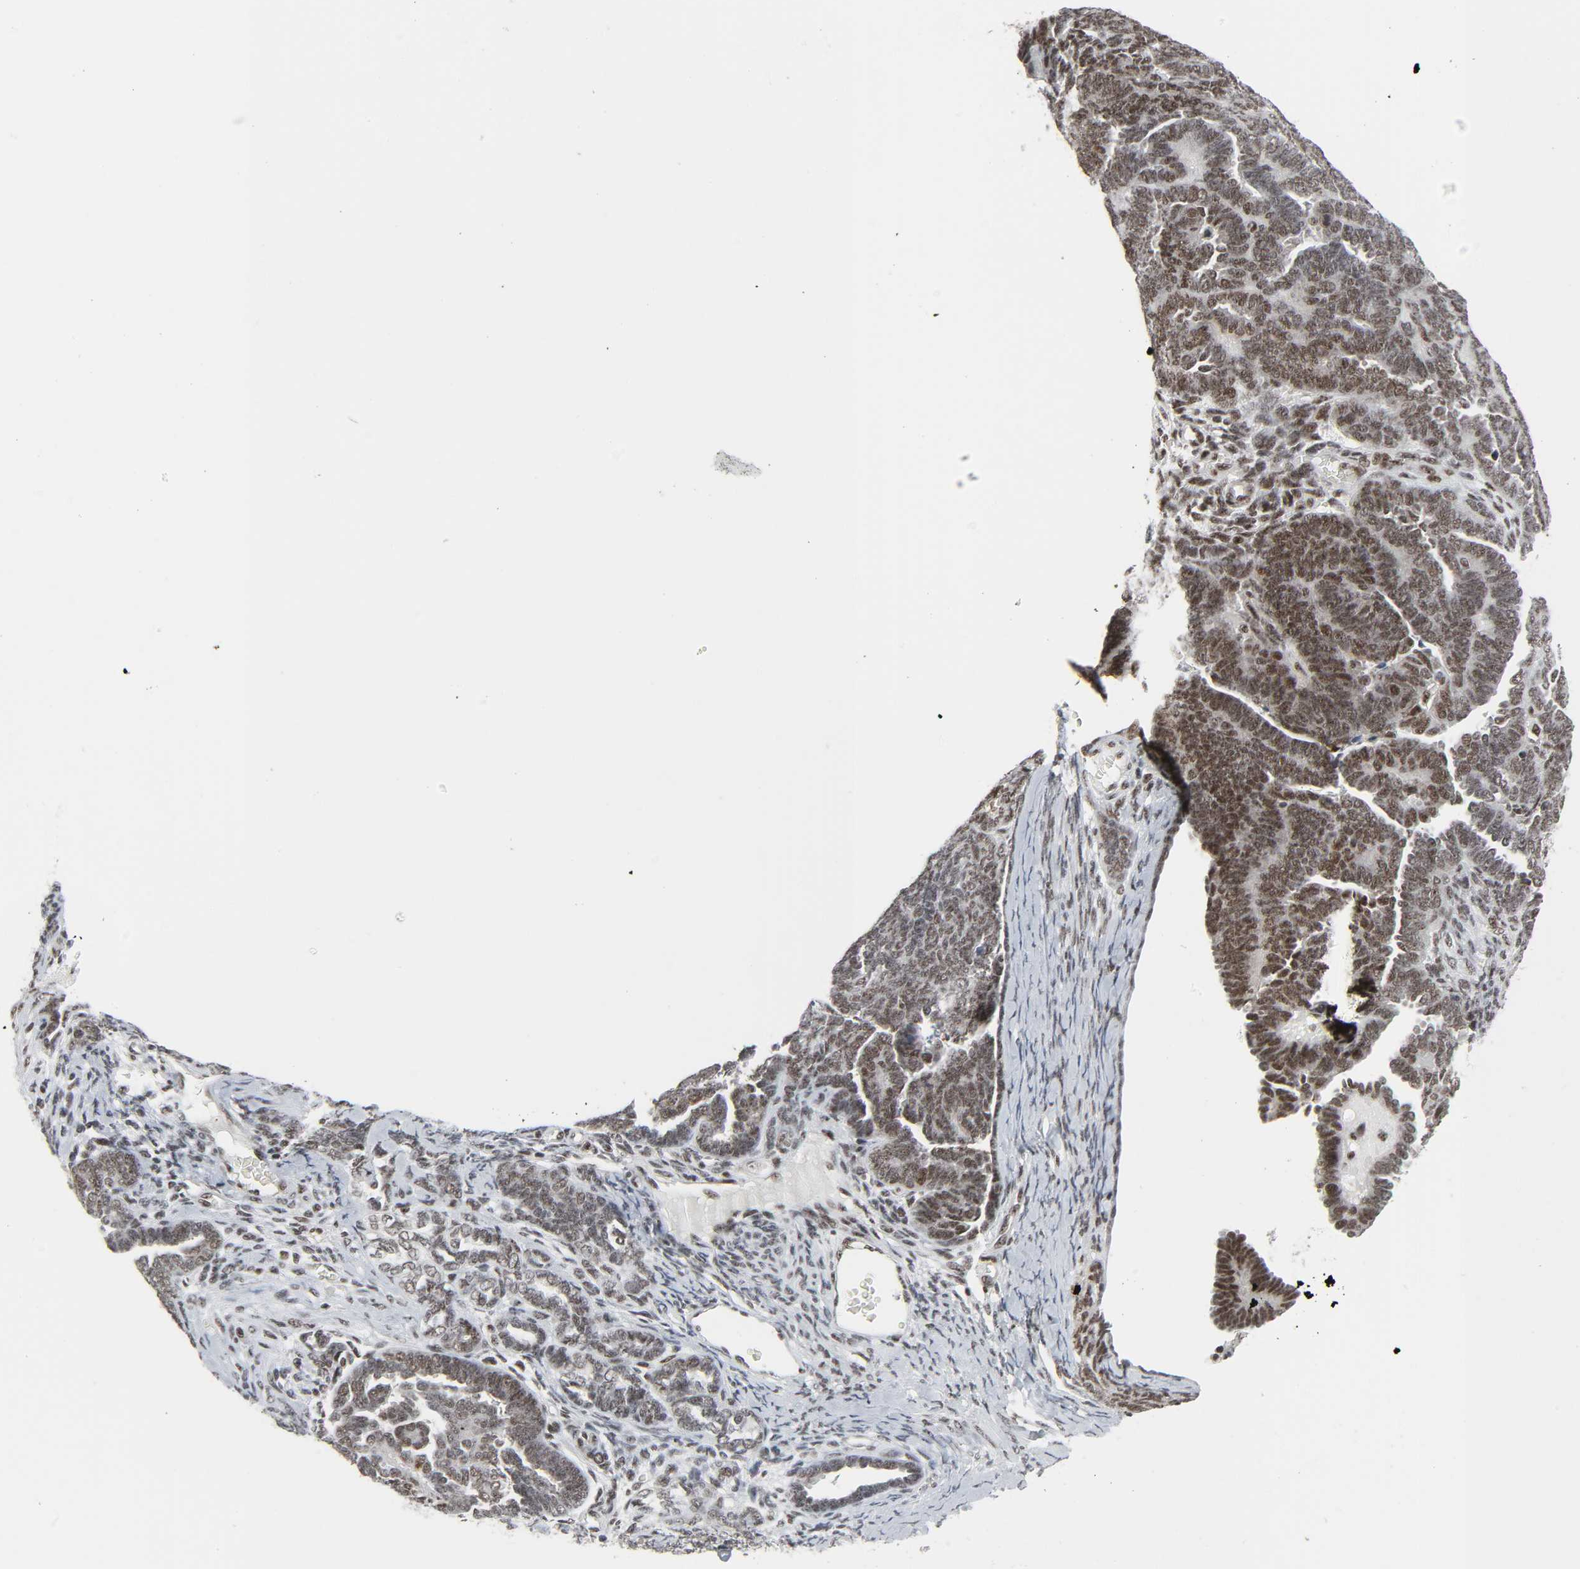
{"staining": {"intensity": "moderate", "quantity": ">75%", "location": "nuclear"}, "tissue": "endometrial cancer", "cell_type": "Tumor cells", "image_type": "cancer", "snomed": [{"axis": "morphology", "description": "Neoplasm, malignant, NOS"}, {"axis": "topography", "description": "Endometrium"}], "caption": "Immunohistochemical staining of endometrial cancer demonstrates medium levels of moderate nuclear positivity in about >75% of tumor cells.", "gene": "CDK7", "patient": {"sex": "female", "age": 74}}